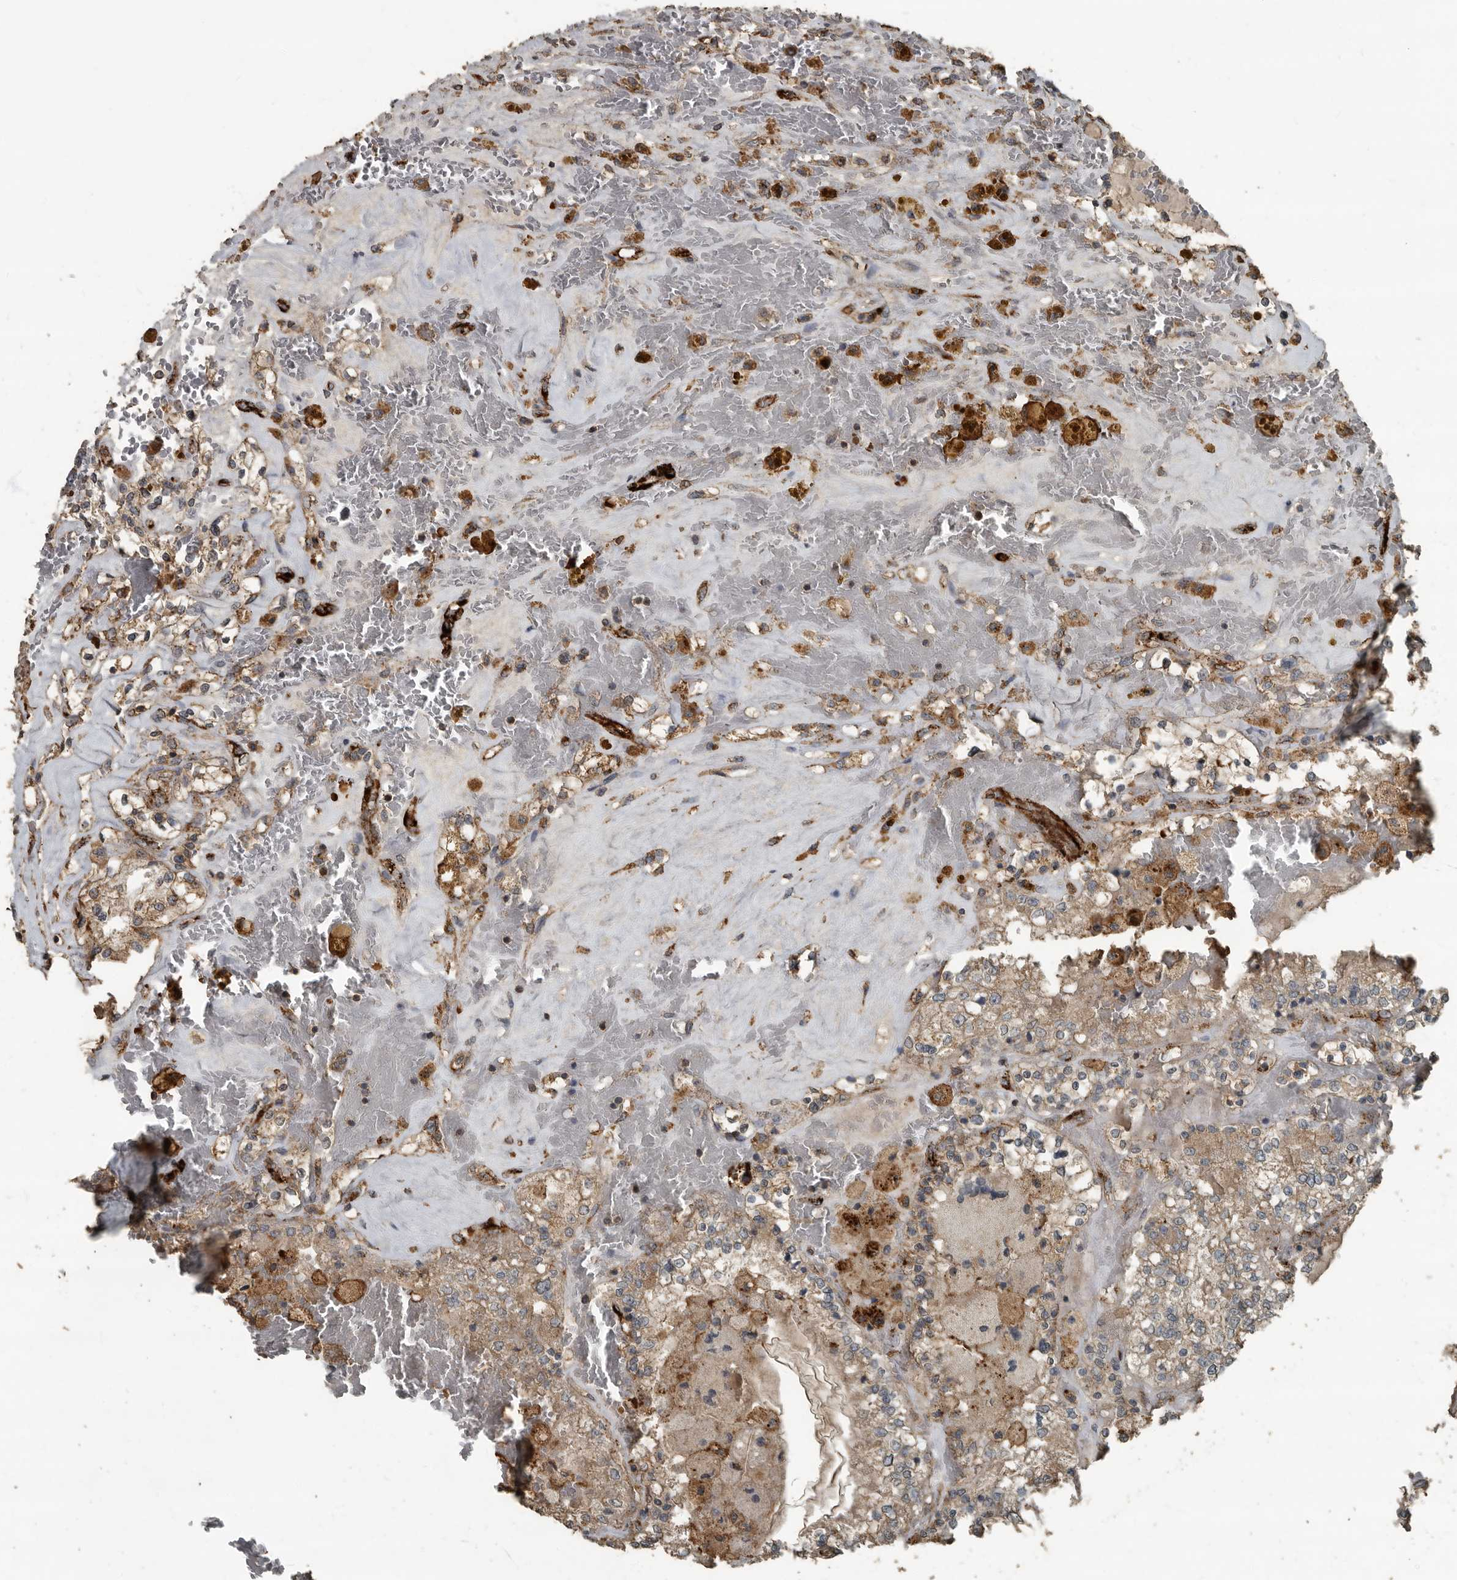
{"staining": {"intensity": "weak", "quantity": ">75%", "location": "cytoplasmic/membranous"}, "tissue": "renal cancer", "cell_type": "Tumor cells", "image_type": "cancer", "snomed": [{"axis": "morphology", "description": "Adenocarcinoma, NOS"}, {"axis": "topography", "description": "Kidney"}], "caption": "Renal cancer (adenocarcinoma) was stained to show a protein in brown. There is low levels of weak cytoplasmic/membranous positivity in about >75% of tumor cells.", "gene": "IL15RA", "patient": {"sex": "female", "age": 56}}